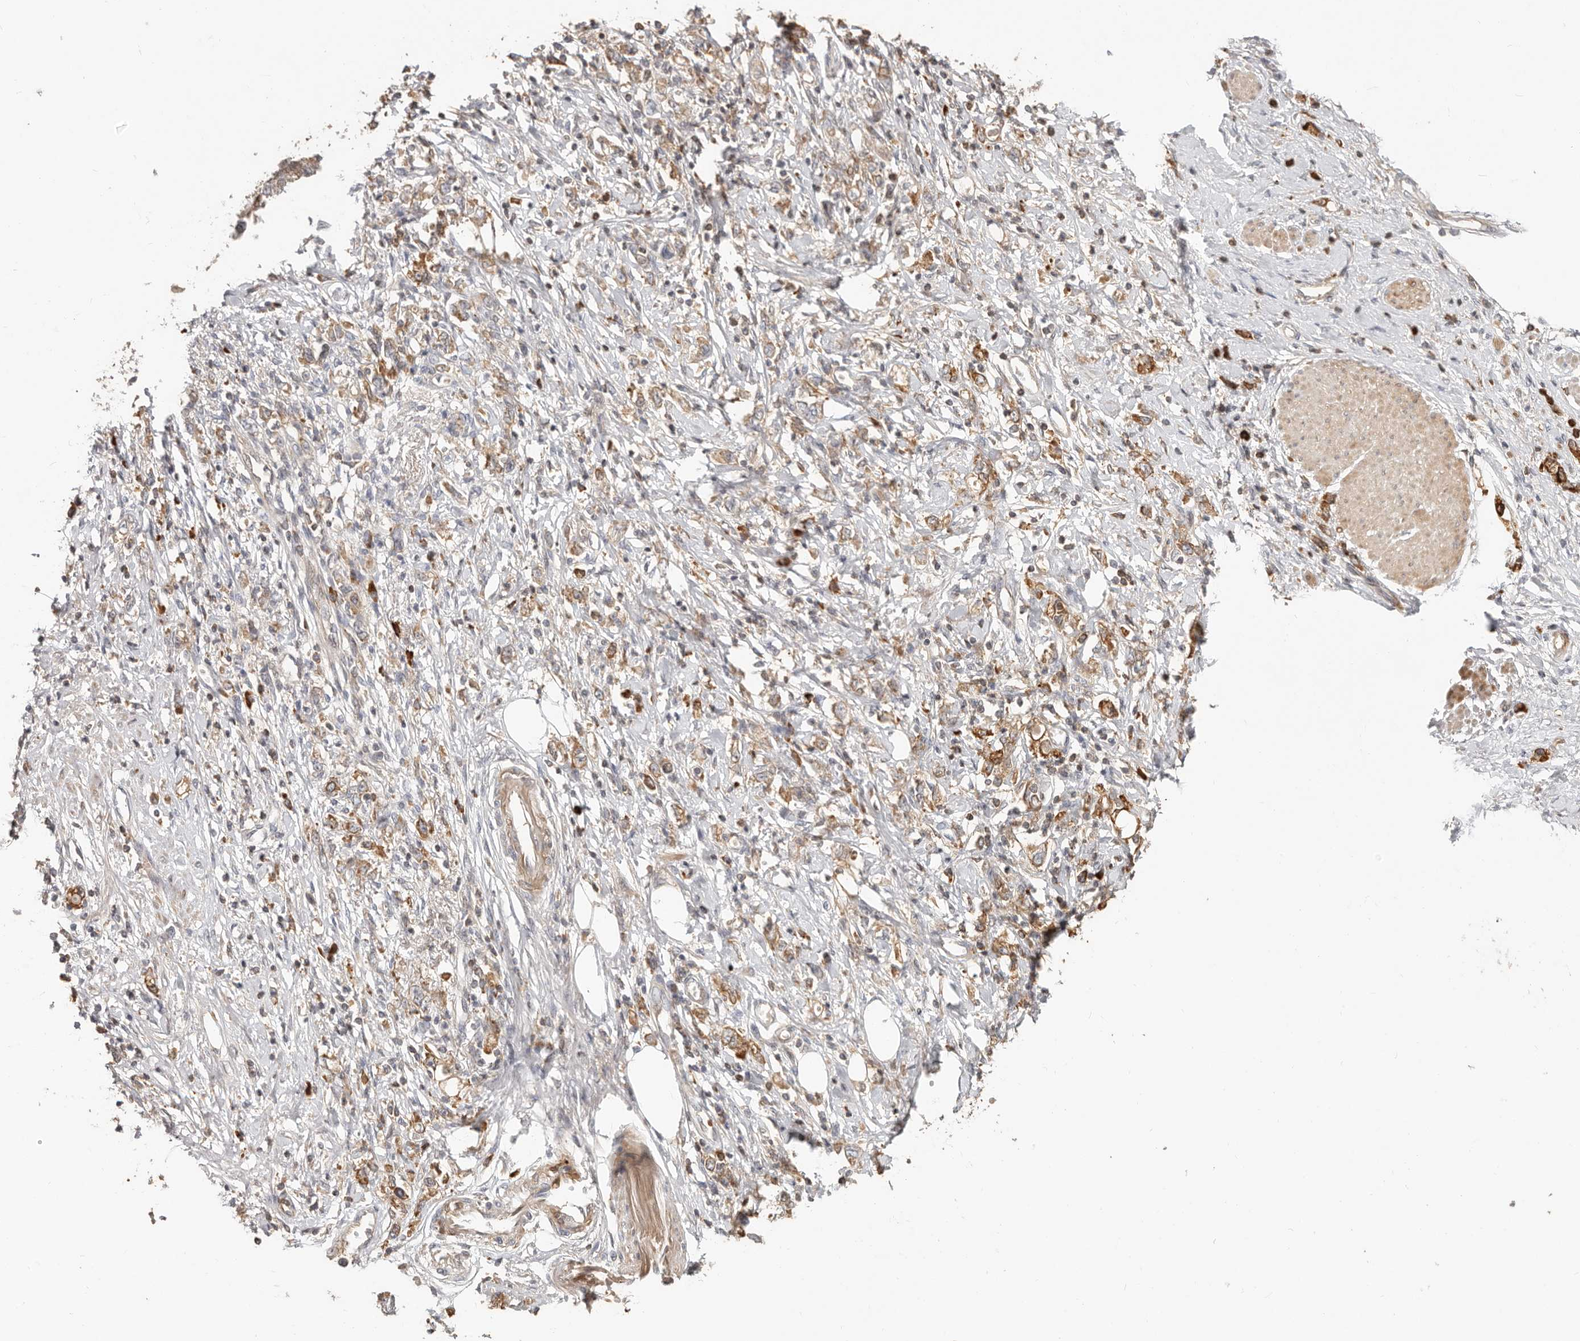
{"staining": {"intensity": "moderate", "quantity": ">75%", "location": "cytoplasmic/membranous"}, "tissue": "stomach cancer", "cell_type": "Tumor cells", "image_type": "cancer", "snomed": [{"axis": "morphology", "description": "Adenocarcinoma, NOS"}, {"axis": "topography", "description": "Stomach"}], "caption": "The micrograph reveals staining of adenocarcinoma (stomach), revealing moderate cytoplasmic/membranous protein positivity (brown color) within tumor cells. (DAB IHC, brown staining for protein, blue staining for nuclei).", "gene": "MTFR2", "patient": {"sex": "female", "age": 76}}